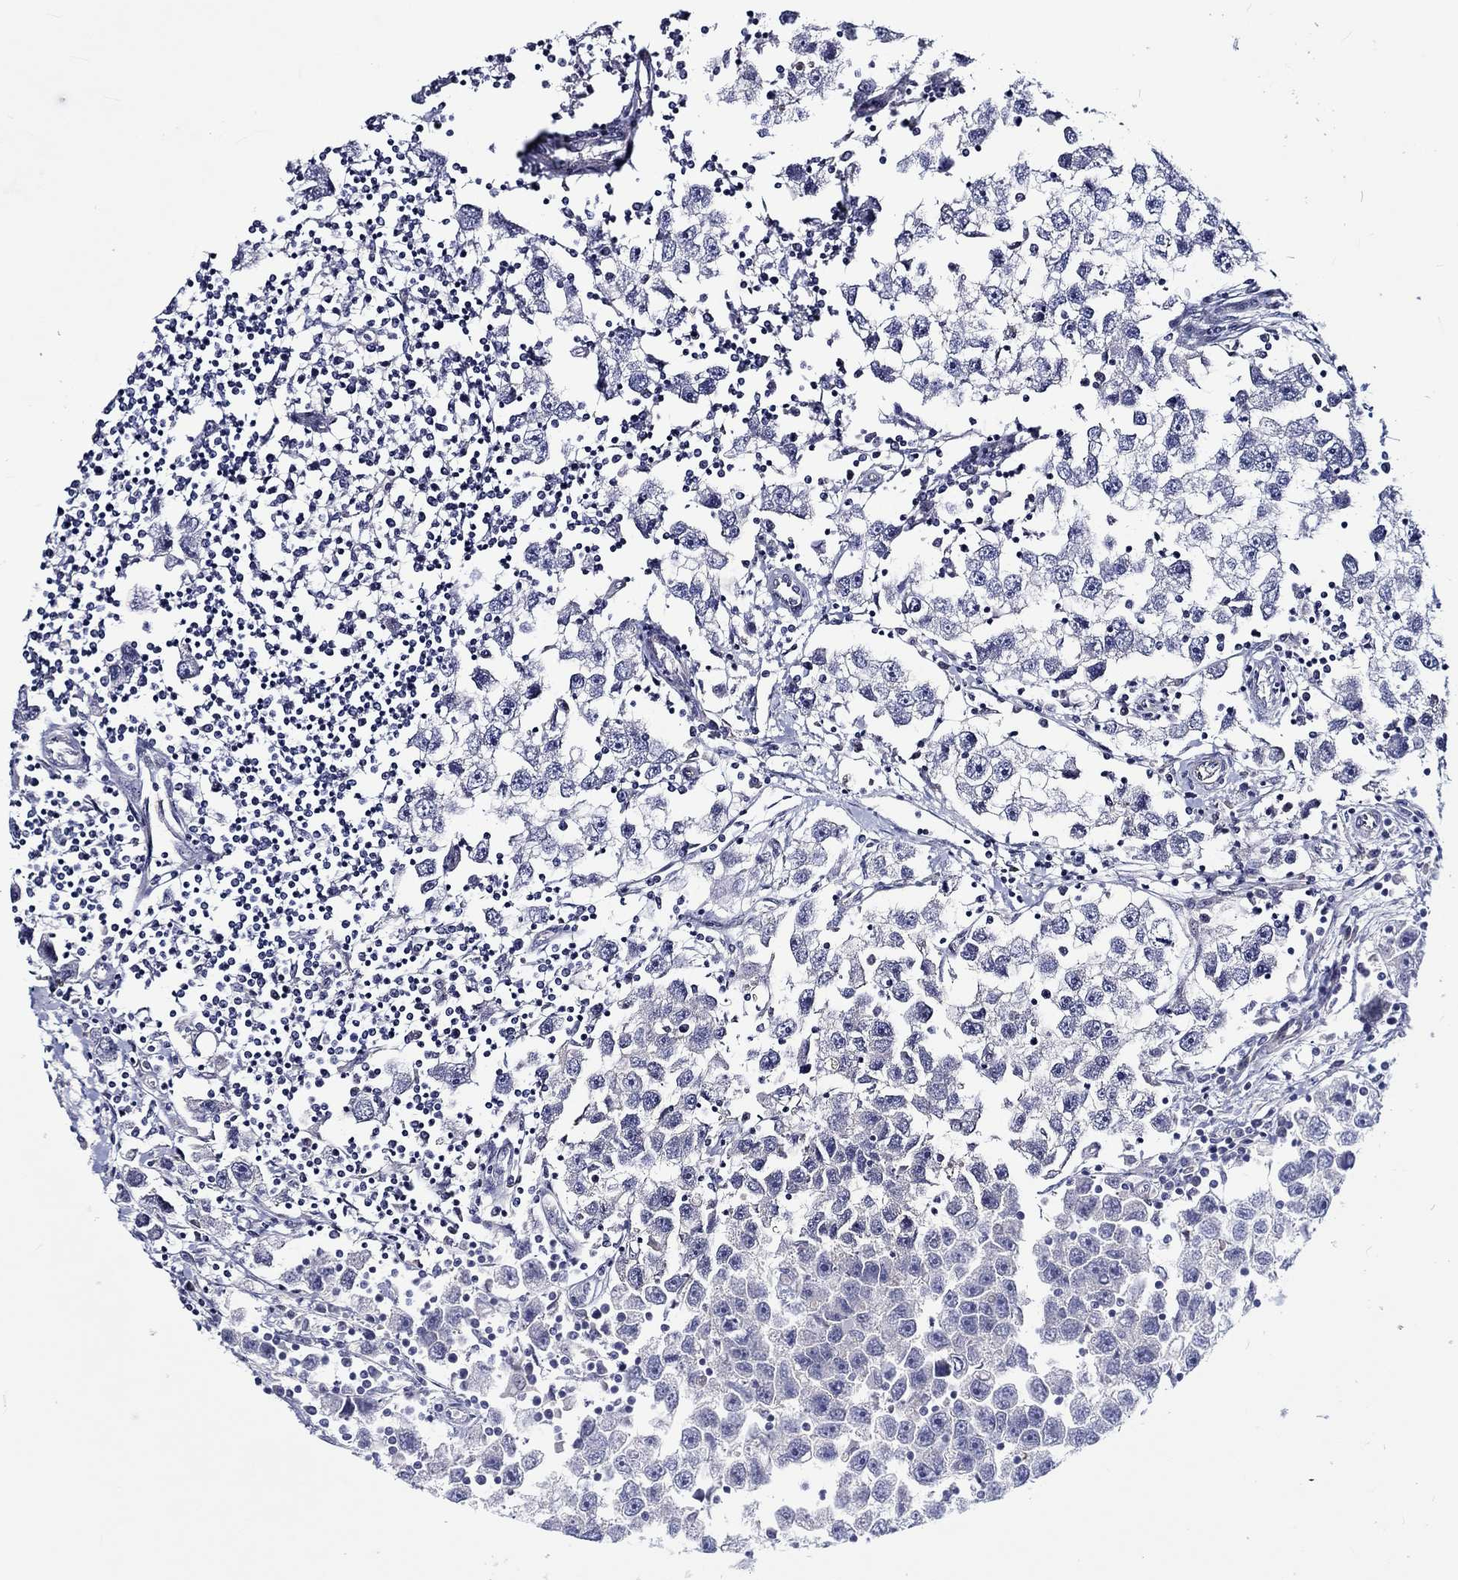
{"staining": {"intensity": "negative", "quantity": "none", "location": "none"}, "tissue": "testis cancer", "cell_type": "Tumor cells", "image_type": "cancer", "snomed": [{"axis": "morphology", "description": "Seminoma, NOS"}, {"axis": "topography", "description": "Testis"}], "caption": "There is no significant expression in tumor cells of seminoma (testis). (DAB (3,3'-diaminobenzidine) IHC, high magnification).", "gene": "ABCG4", "patient": {"sex": "male", "age": 30}}